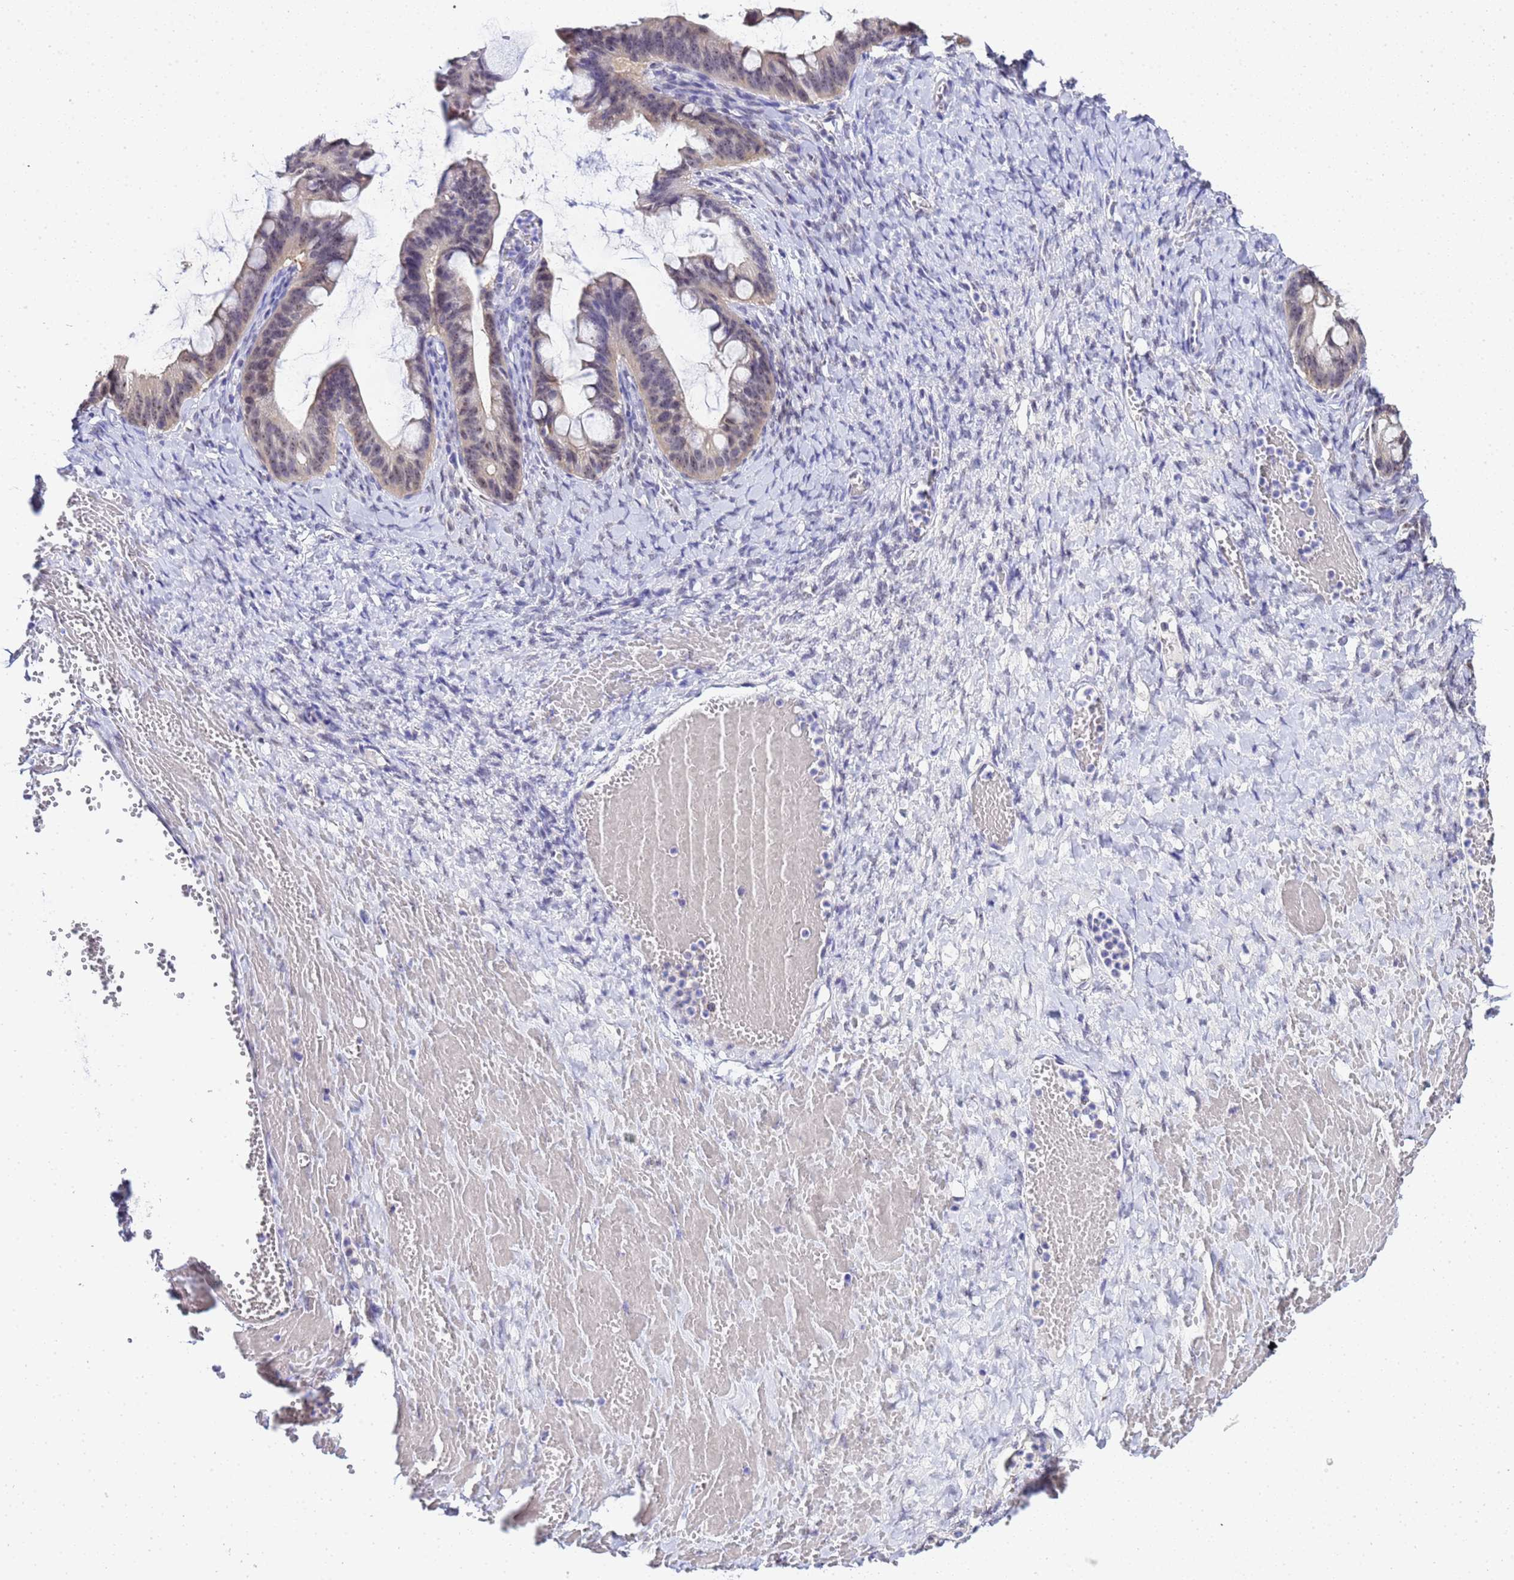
{"staining": {"intensity": "weak", "quantity": "25%-75%", "location": "nuclear"}, "tissue": "ovarian cancer", "cell_type": "Tumor cells", "image_type": "cancer", "snomed": [{"axis": "morphology", "description": "Cystadenocarcinoma, mucinous, NOS"}, {"axis": "topography", "description": "Ovary"}], "caption": "IHC (DAB) staining of mucinous cystadenocarcinoma (ovarian) demonstrates weak nuclear protein expression in approximately 25%-75% of tumor cells.", "gene": "ACTL6B", "patient": {"sex": "female", "age": 73}}